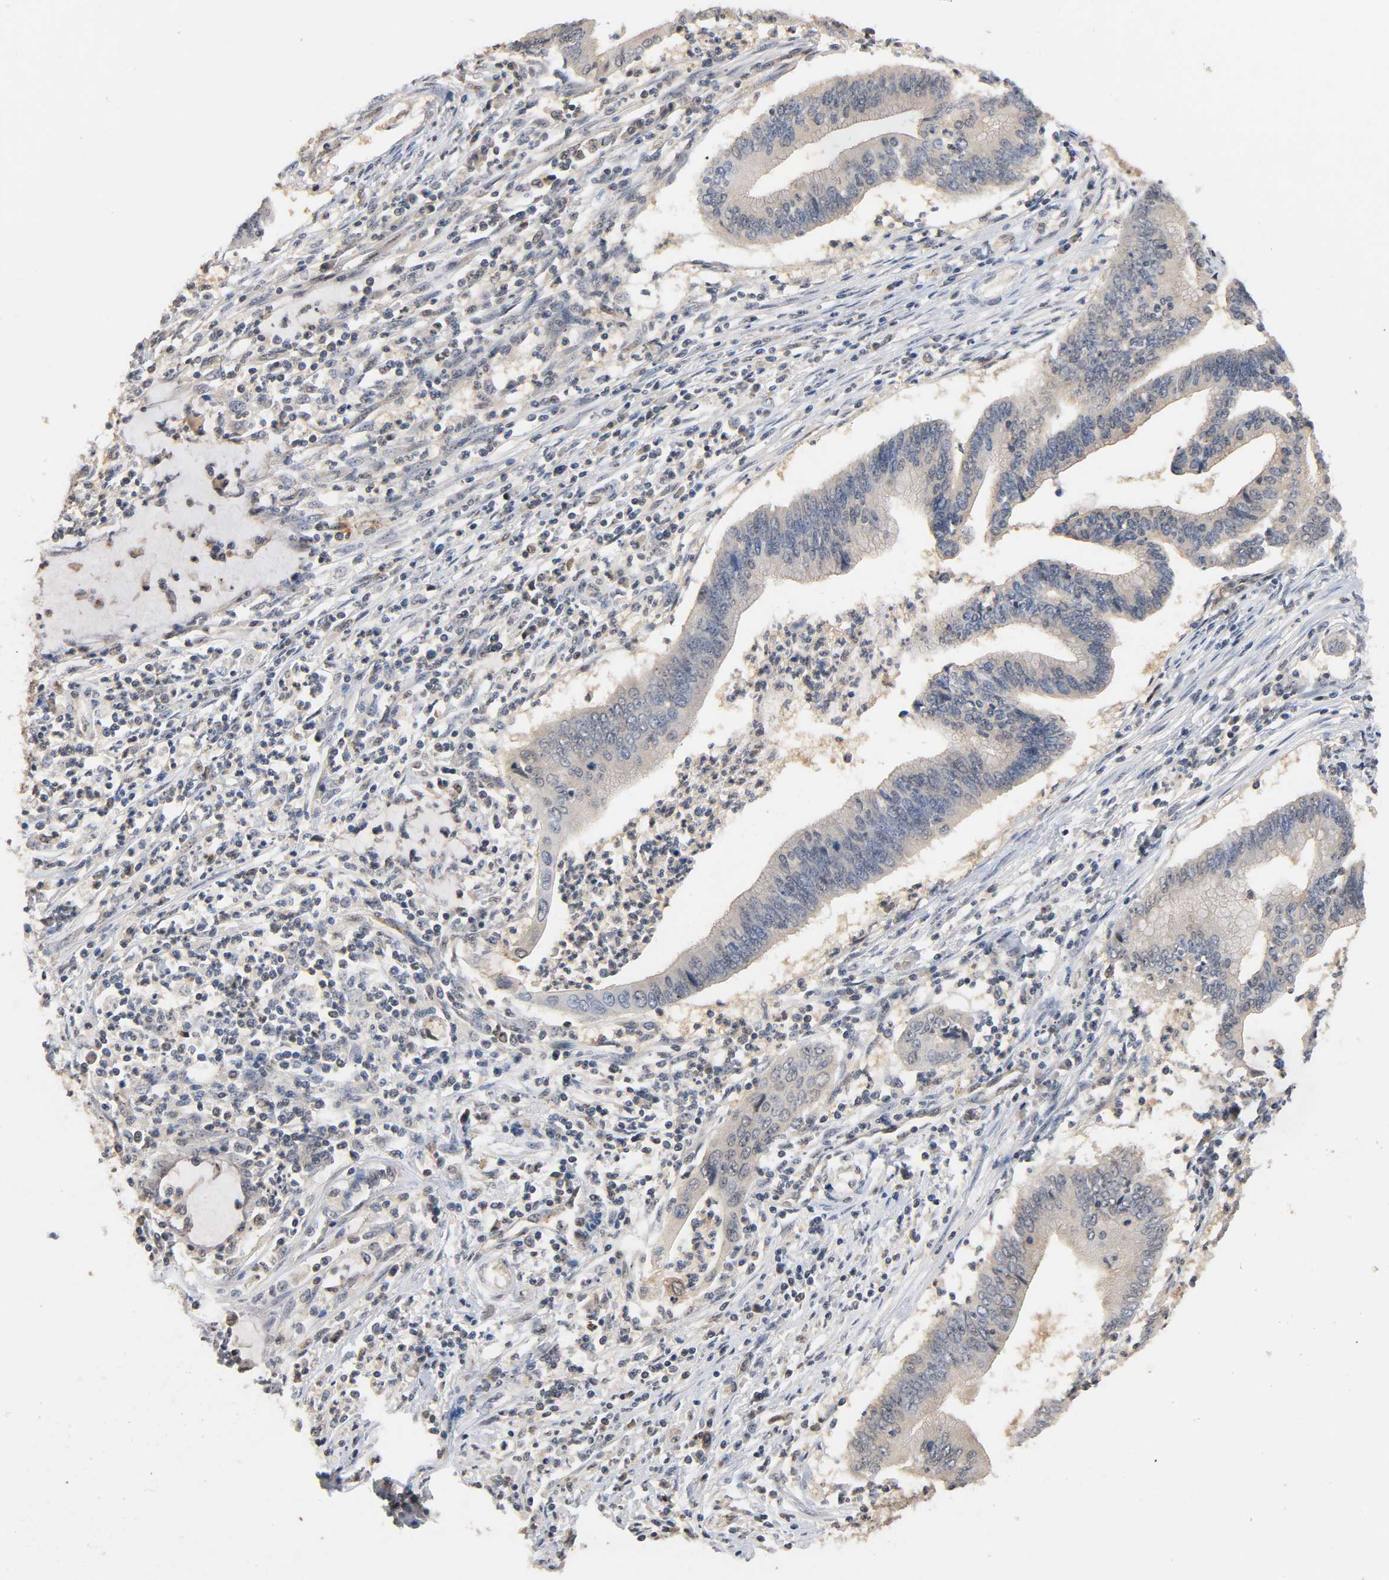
{"staining": {"intensity": "negative", "quantity": "none", "location": "none"}, "tissue": "cervical cancer", "cell_type": "Tumor cells", "image_type": "cancer", "snomed": [{"axis": "morphology", "description": "Adenocarcinoma, NOS"}, {"axis": "topography", "description": "Cervix"}], "caption": "Adenocarcinoma (cervical) was stained to show a protein in brown. There is no significant positivity in tumor cells.", "gene": "UBC", "patient": {"sex": "female", "age": 36}}